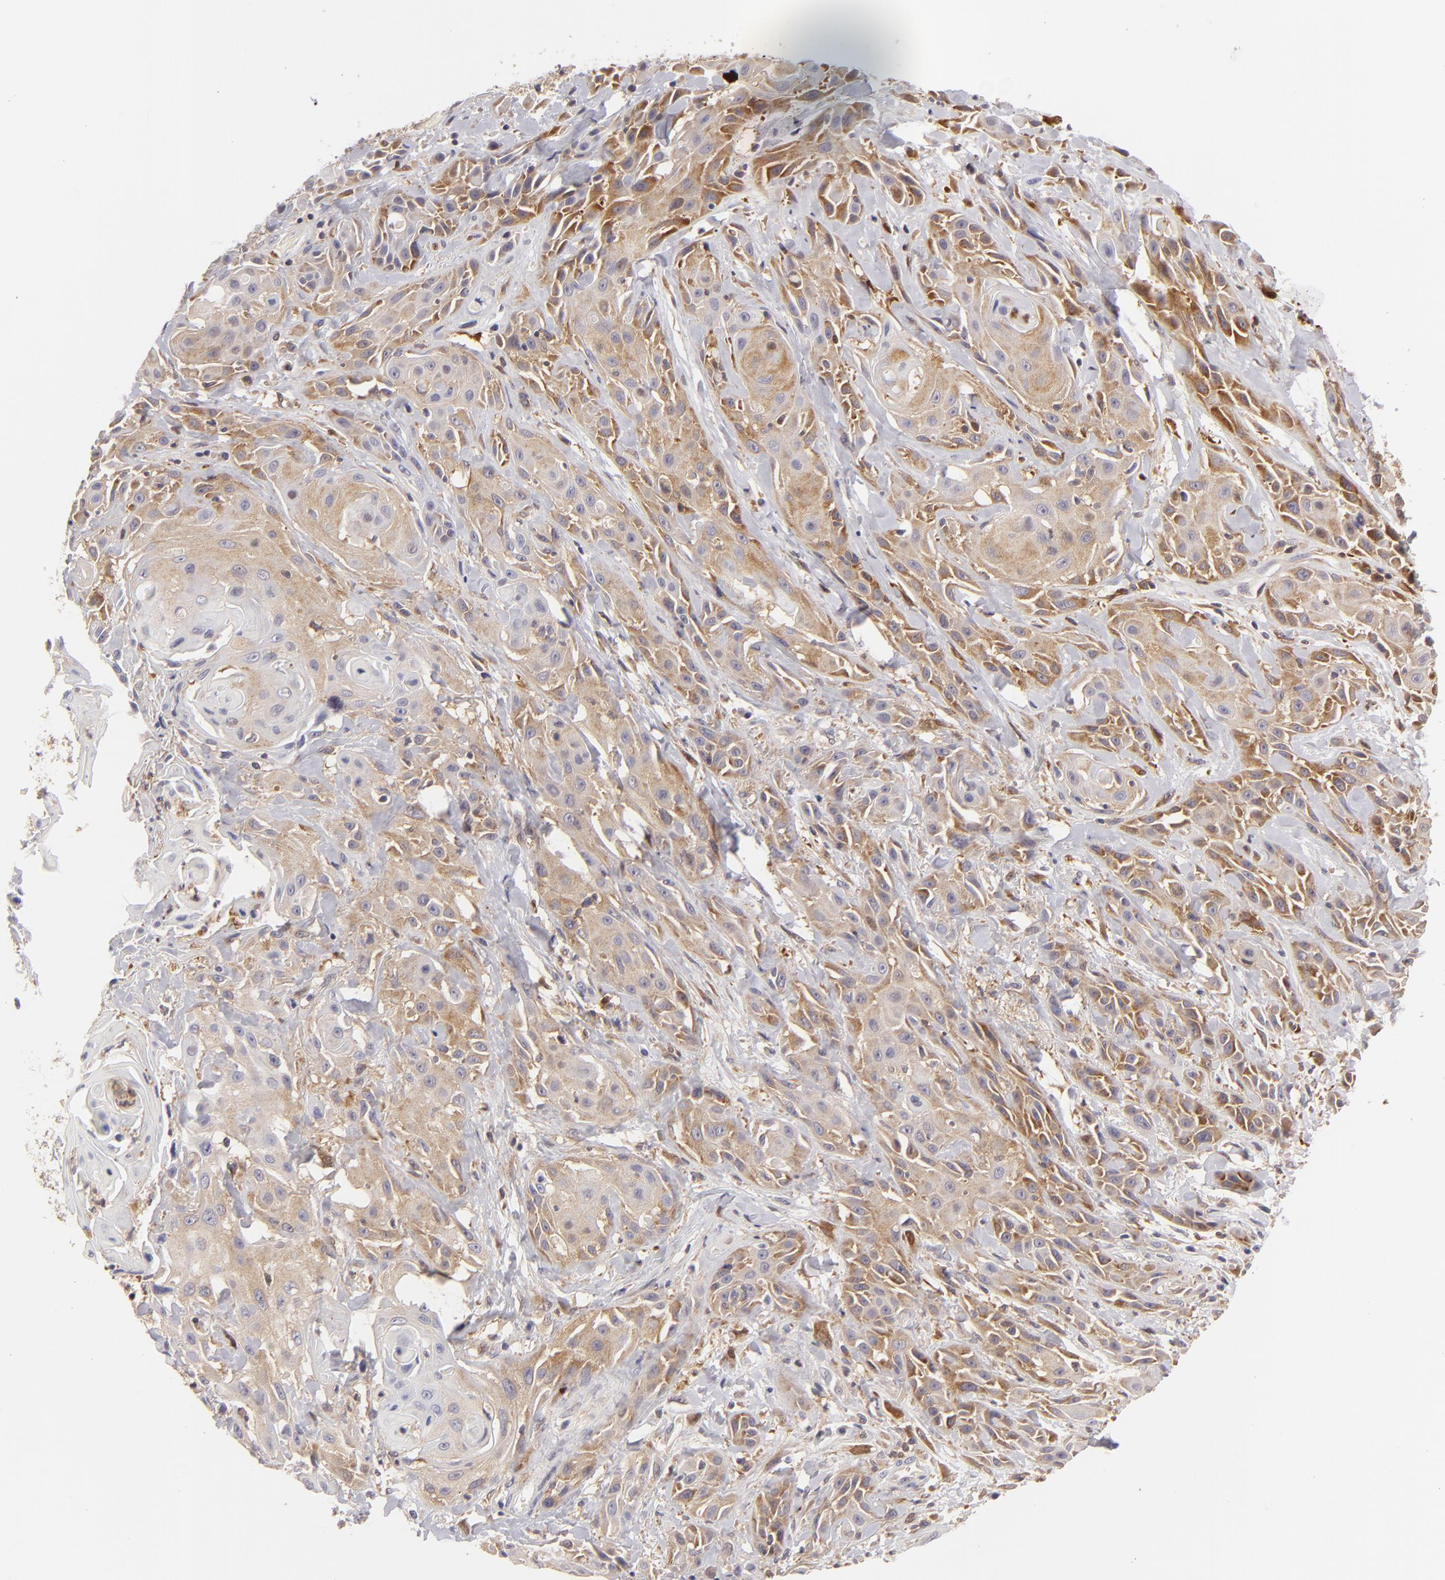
{"staining": {"intensity": "moderate", "quantity": ">75%", "location": "cytoplasmic/membranous"}, "tissue": "skin cancer", "cell_type": "Tumor cells", "image_type": "cancer", "snomed": [{"axis": "morphology", "description": "Squamous cell carcinoma, NOS"}, {"axis": "topography", "description": "Skin"}, {"axis": "topography", "description": "Anal"}], "caption": "Skin cancer (squamous cell carcinoma) tissue shows moderate cytoplasmic/membranous expression in about >75% of tumor cells", "gene": "MMP10", "patient": {"sex": "male", "age": 64}}